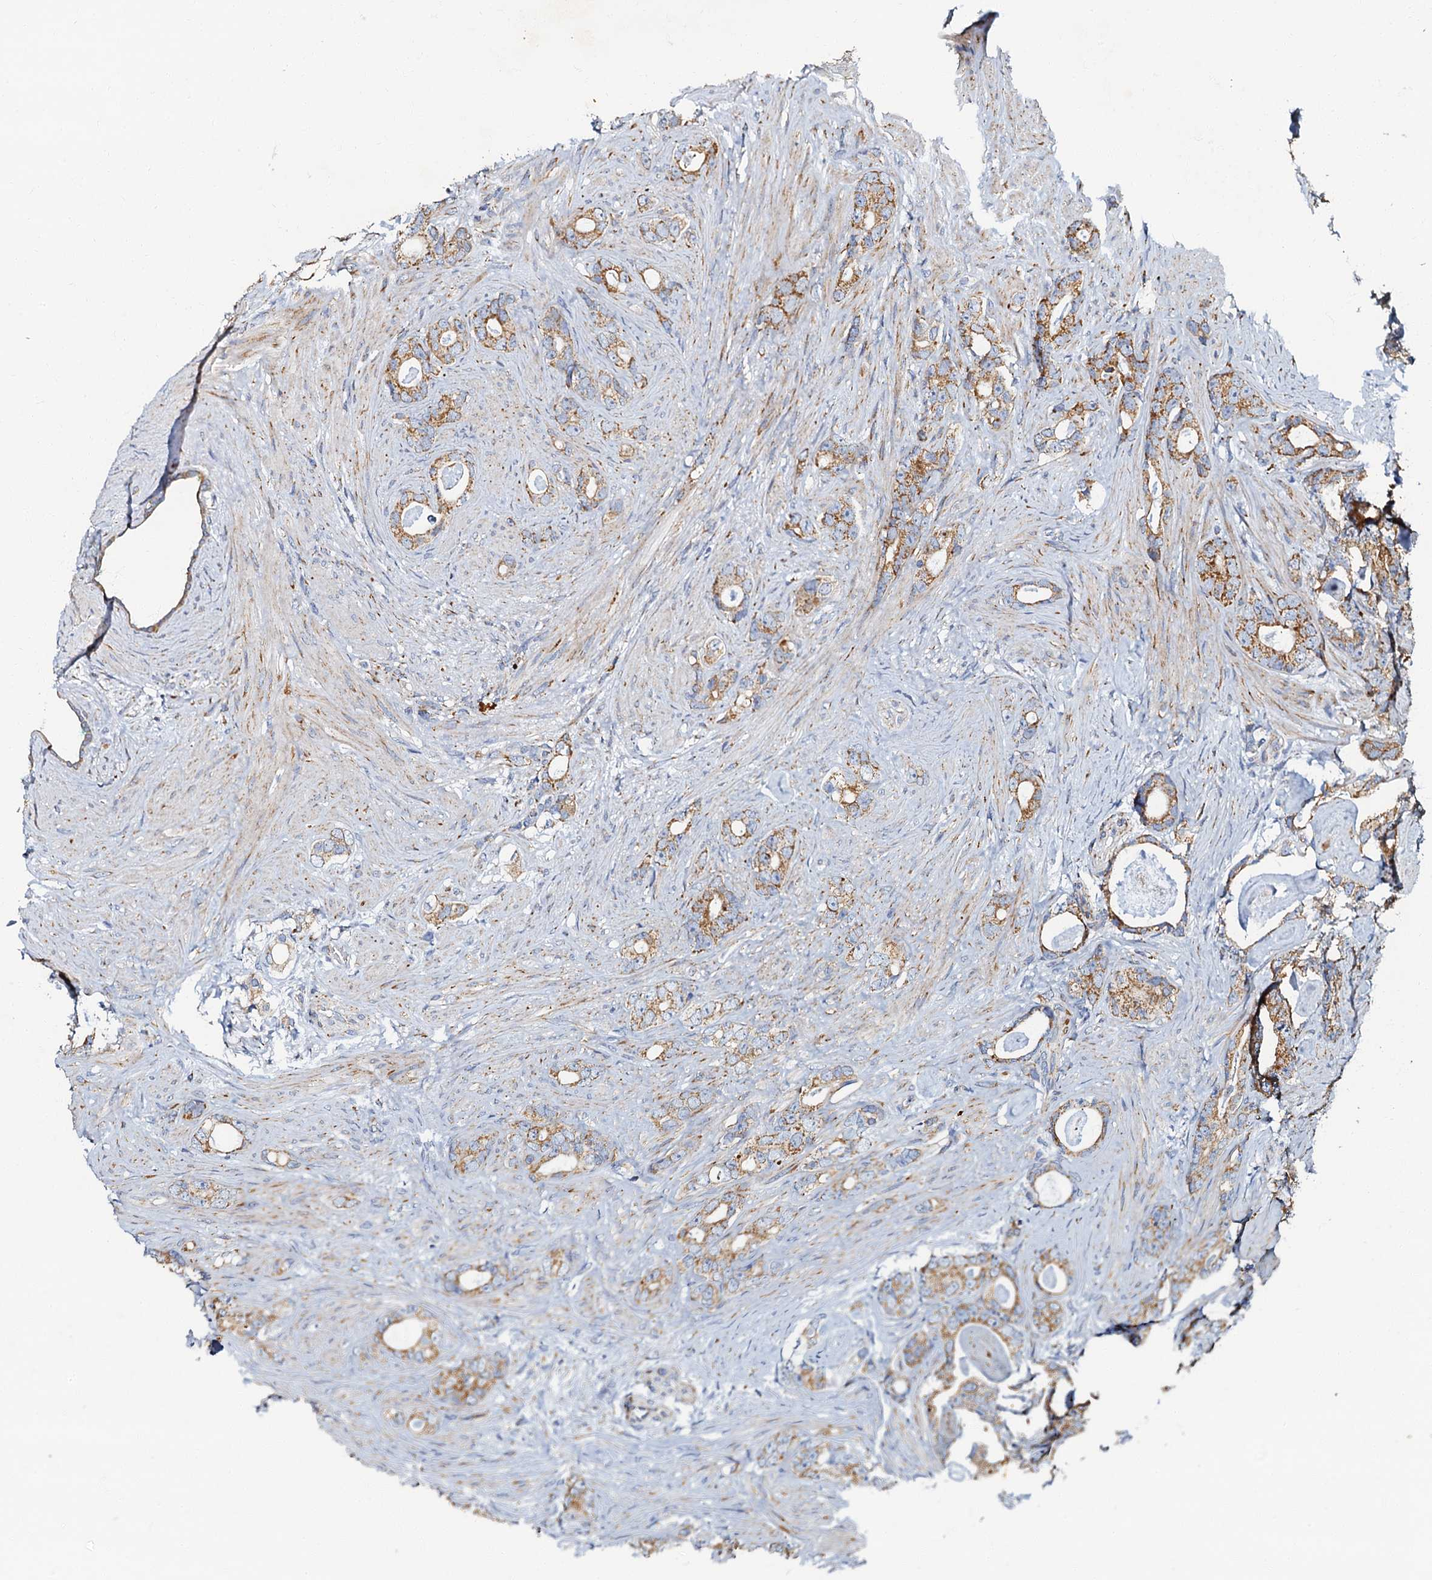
{"staining": {"intensity": "moderate", "quantity": ">75%", "location": "cytoplasmic/membranous"}, "tissue": "prostate cancer", "cell_type": "Tumor cells", "image_type": "cancer", "snomed": [{"axis": "morphology", "description": "Adenocarcinoma, Low grade"}, {"axis": "topography", "description": "Prostate"}], "caption": "Approximately >75% of tumor cells in human prostate cancer (low-grade adenocarcinoma) reveal moderate cytoplasmic/membranous protein expression as visualized by brown immunohistochemical staining.", "gene": "NDUFA12", "patient": {"sex": "male", "age": 63}}